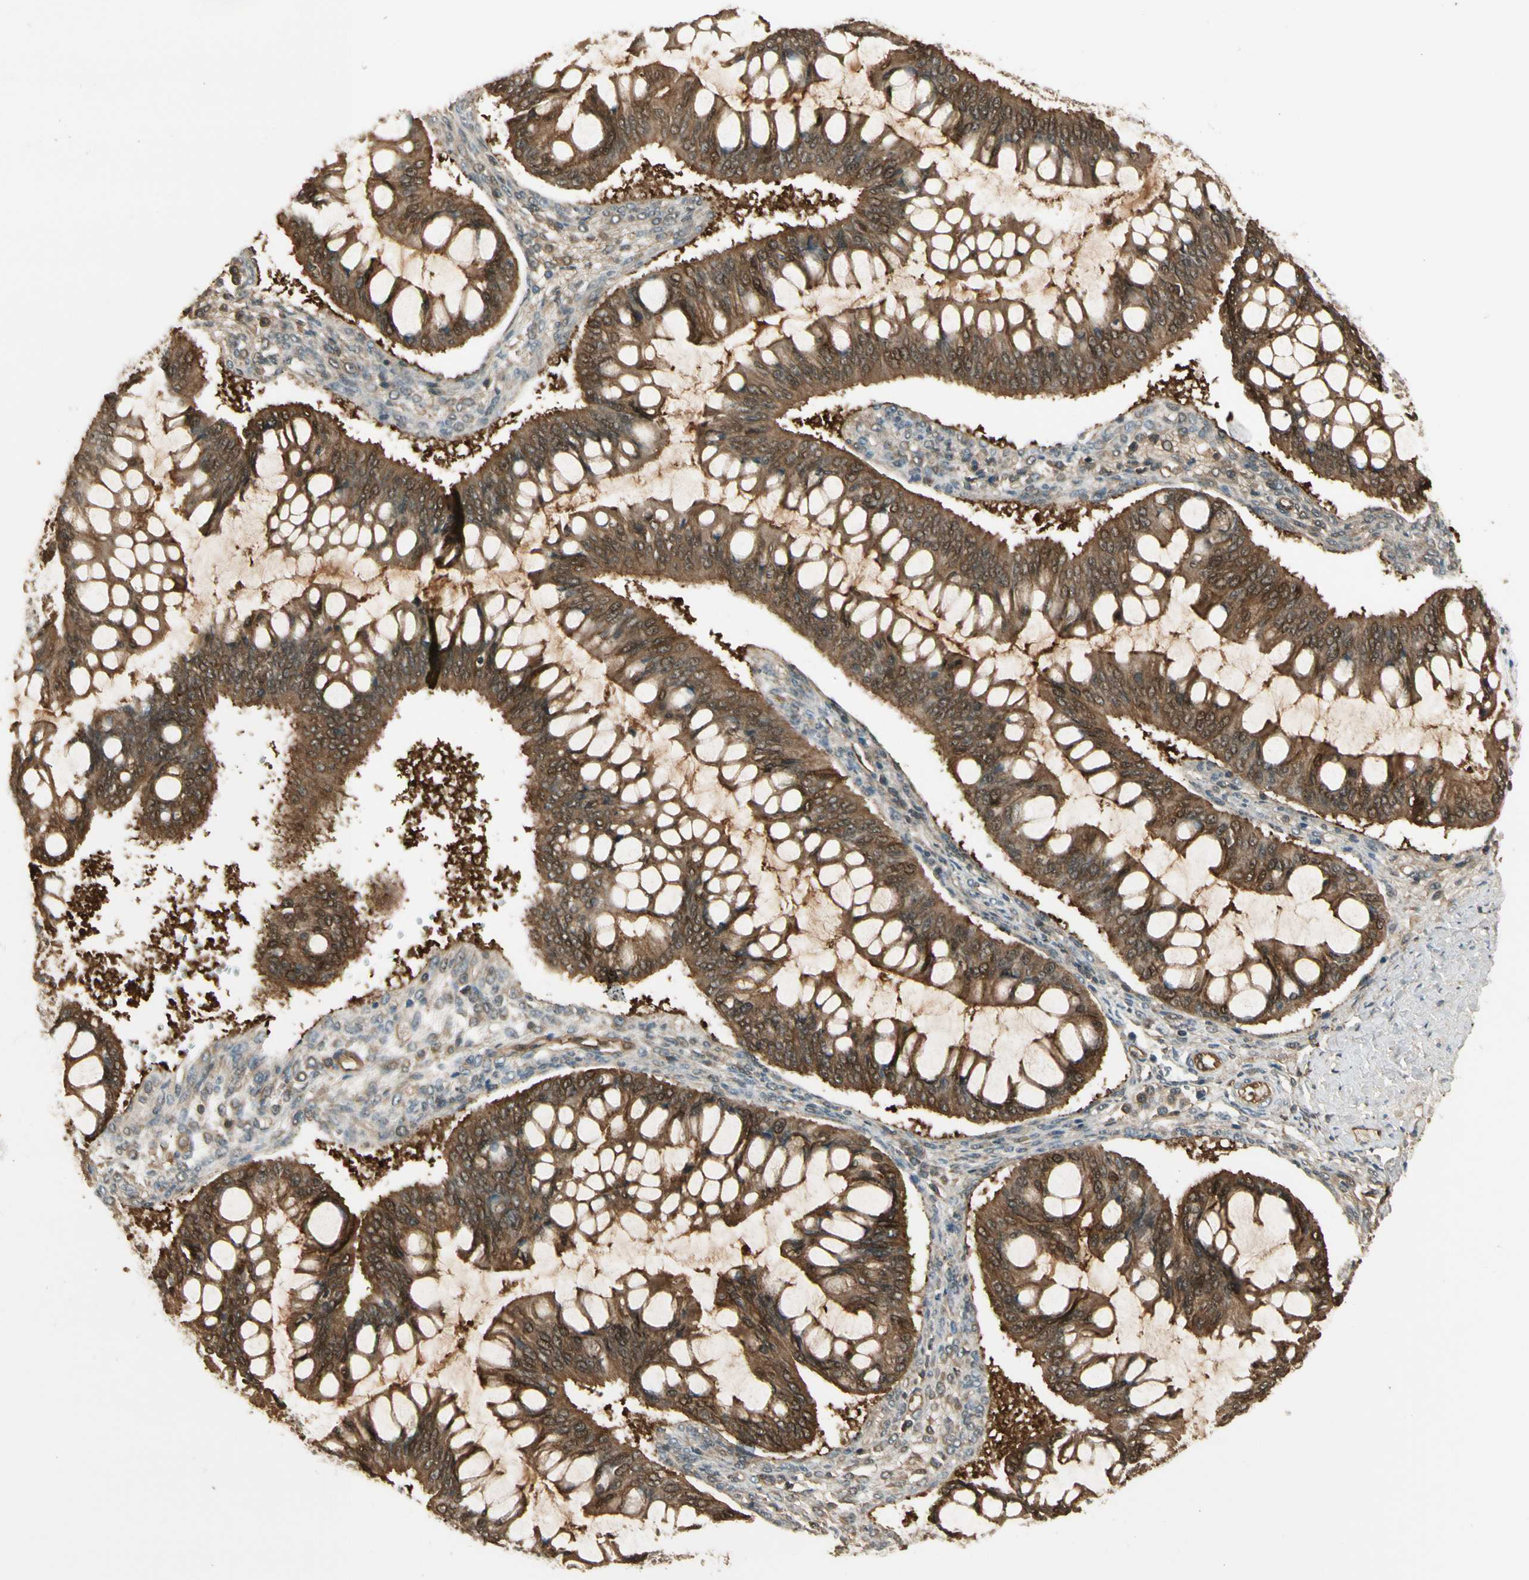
{"staining": {"intensity": "strong", "quantity": ">75%", "location": "cytoplasmic/membranous,nuclear"}, "tissue": "ovarian cancer", "cell_type": "Tumor cells", "image_type": "cancer", "snomed": [{"axis": "morphology", "description": "Cystadenocarcinoma, mucinous, NOS"}, {"axis": "topography", "description": "Ovary"}], "caption": "There is high levels of strong cytoplasmic/membranous and nuclear staining in tumor cells of ovarian mucinous cystadenocarcinoma, as demonstrated by immunohistochemical staining (brown color).", "gene": "SERPINB6", "patient": {"sex": "female", "age": 73}}